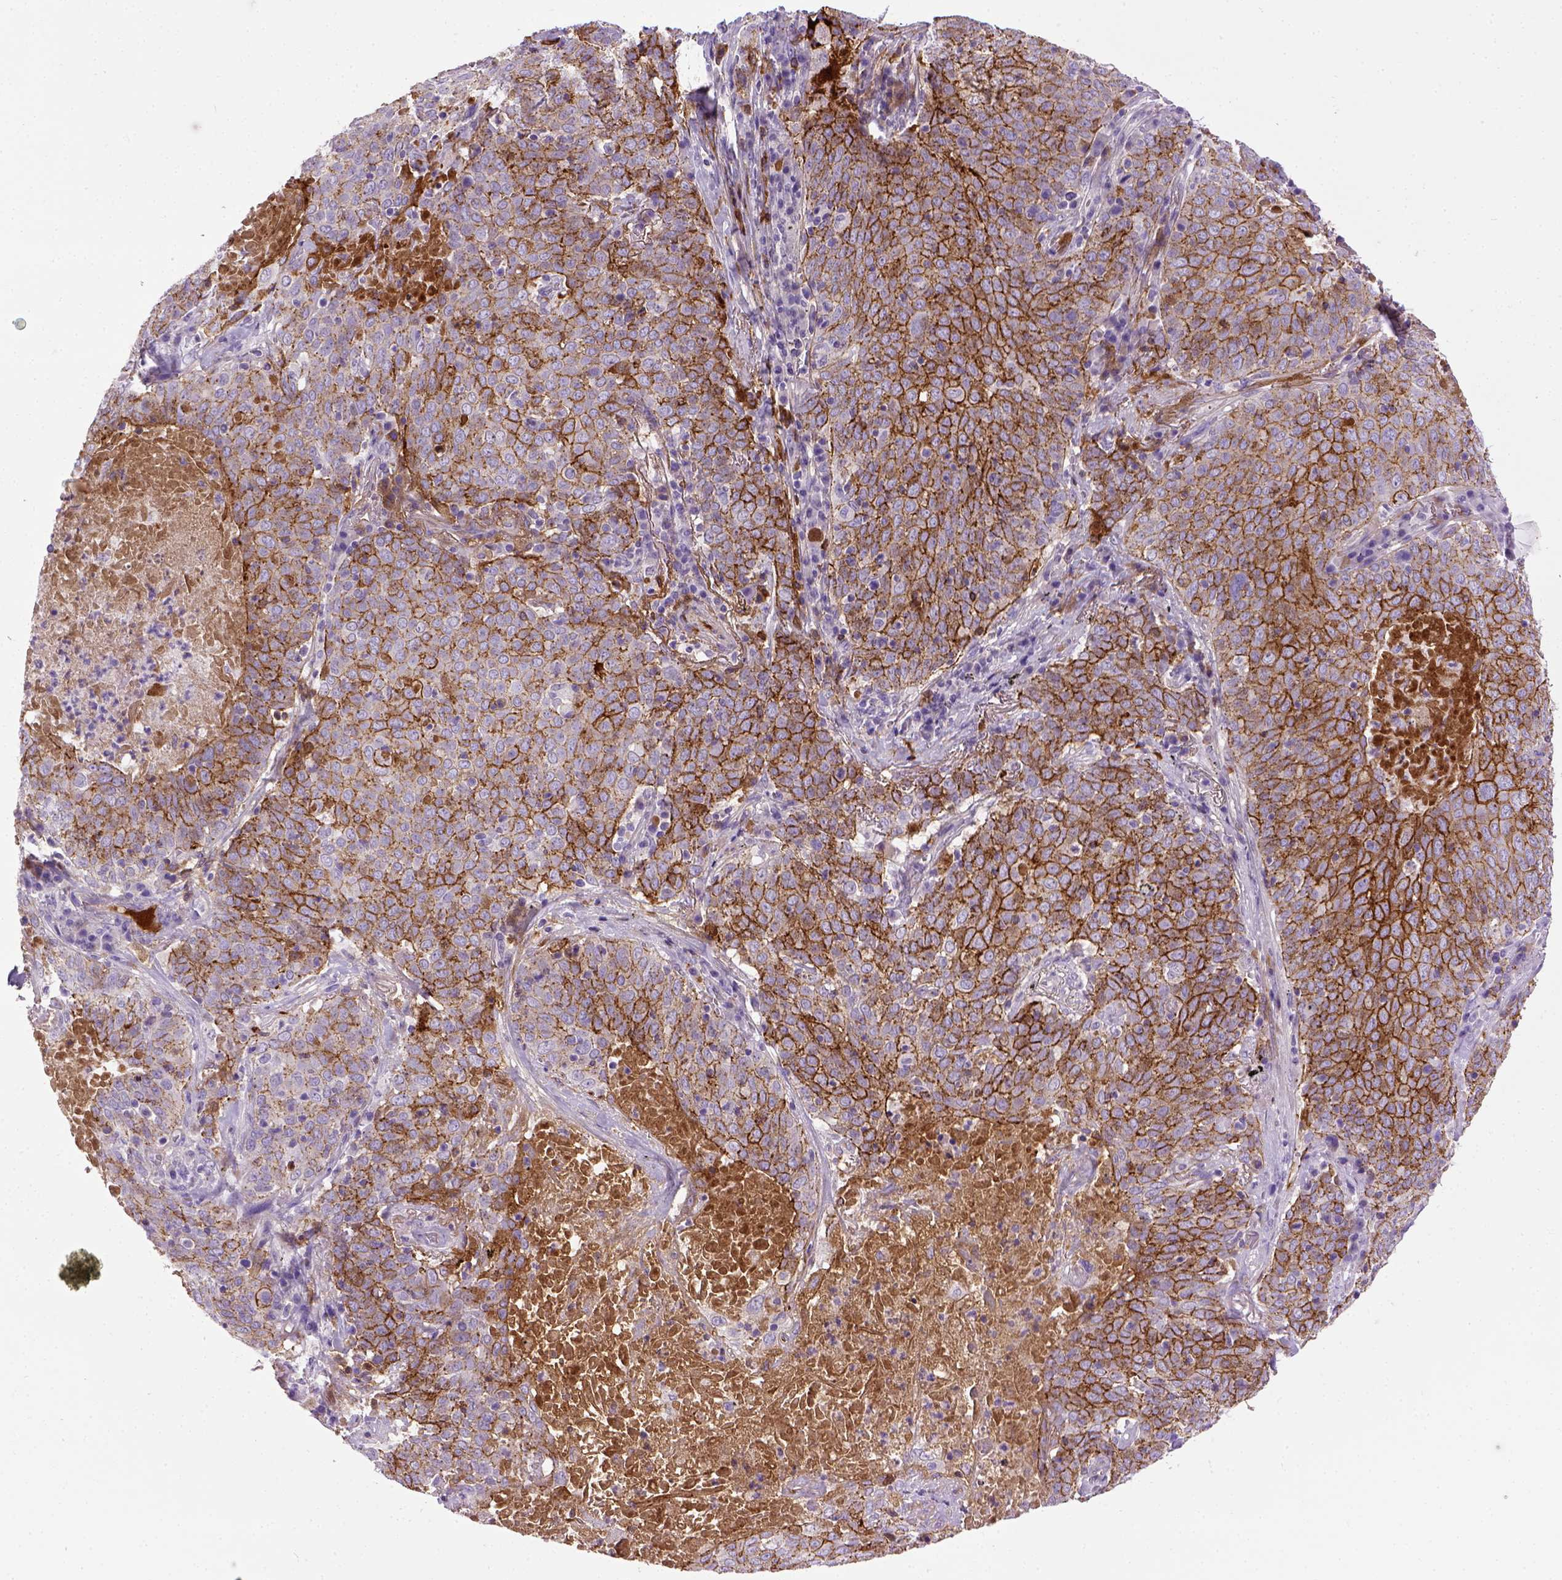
{"staining": {"intensity": "moderate", "quantity": ">75%", "location": "cytoplasmic/membranous"}, "tissue": "lung cancer", "cell_type": "Tumor cells", "image_type": "cancer", "snomed": [{"axis": "morphology", "description": "Squamous cell carcinoma, NOS"}, {"axis": "topography", "description": "Lung"}], "caption": "An immunohistochemistry histopathology image of neoplastic tissue is shown. Protein staining in brown highlights moderate cytoplasmic/membranous positivity in squamous cell carcinoma (lung) within tumor cells.", "gene": "CDH1", "patient": {"sex": "male", "age": 82}}